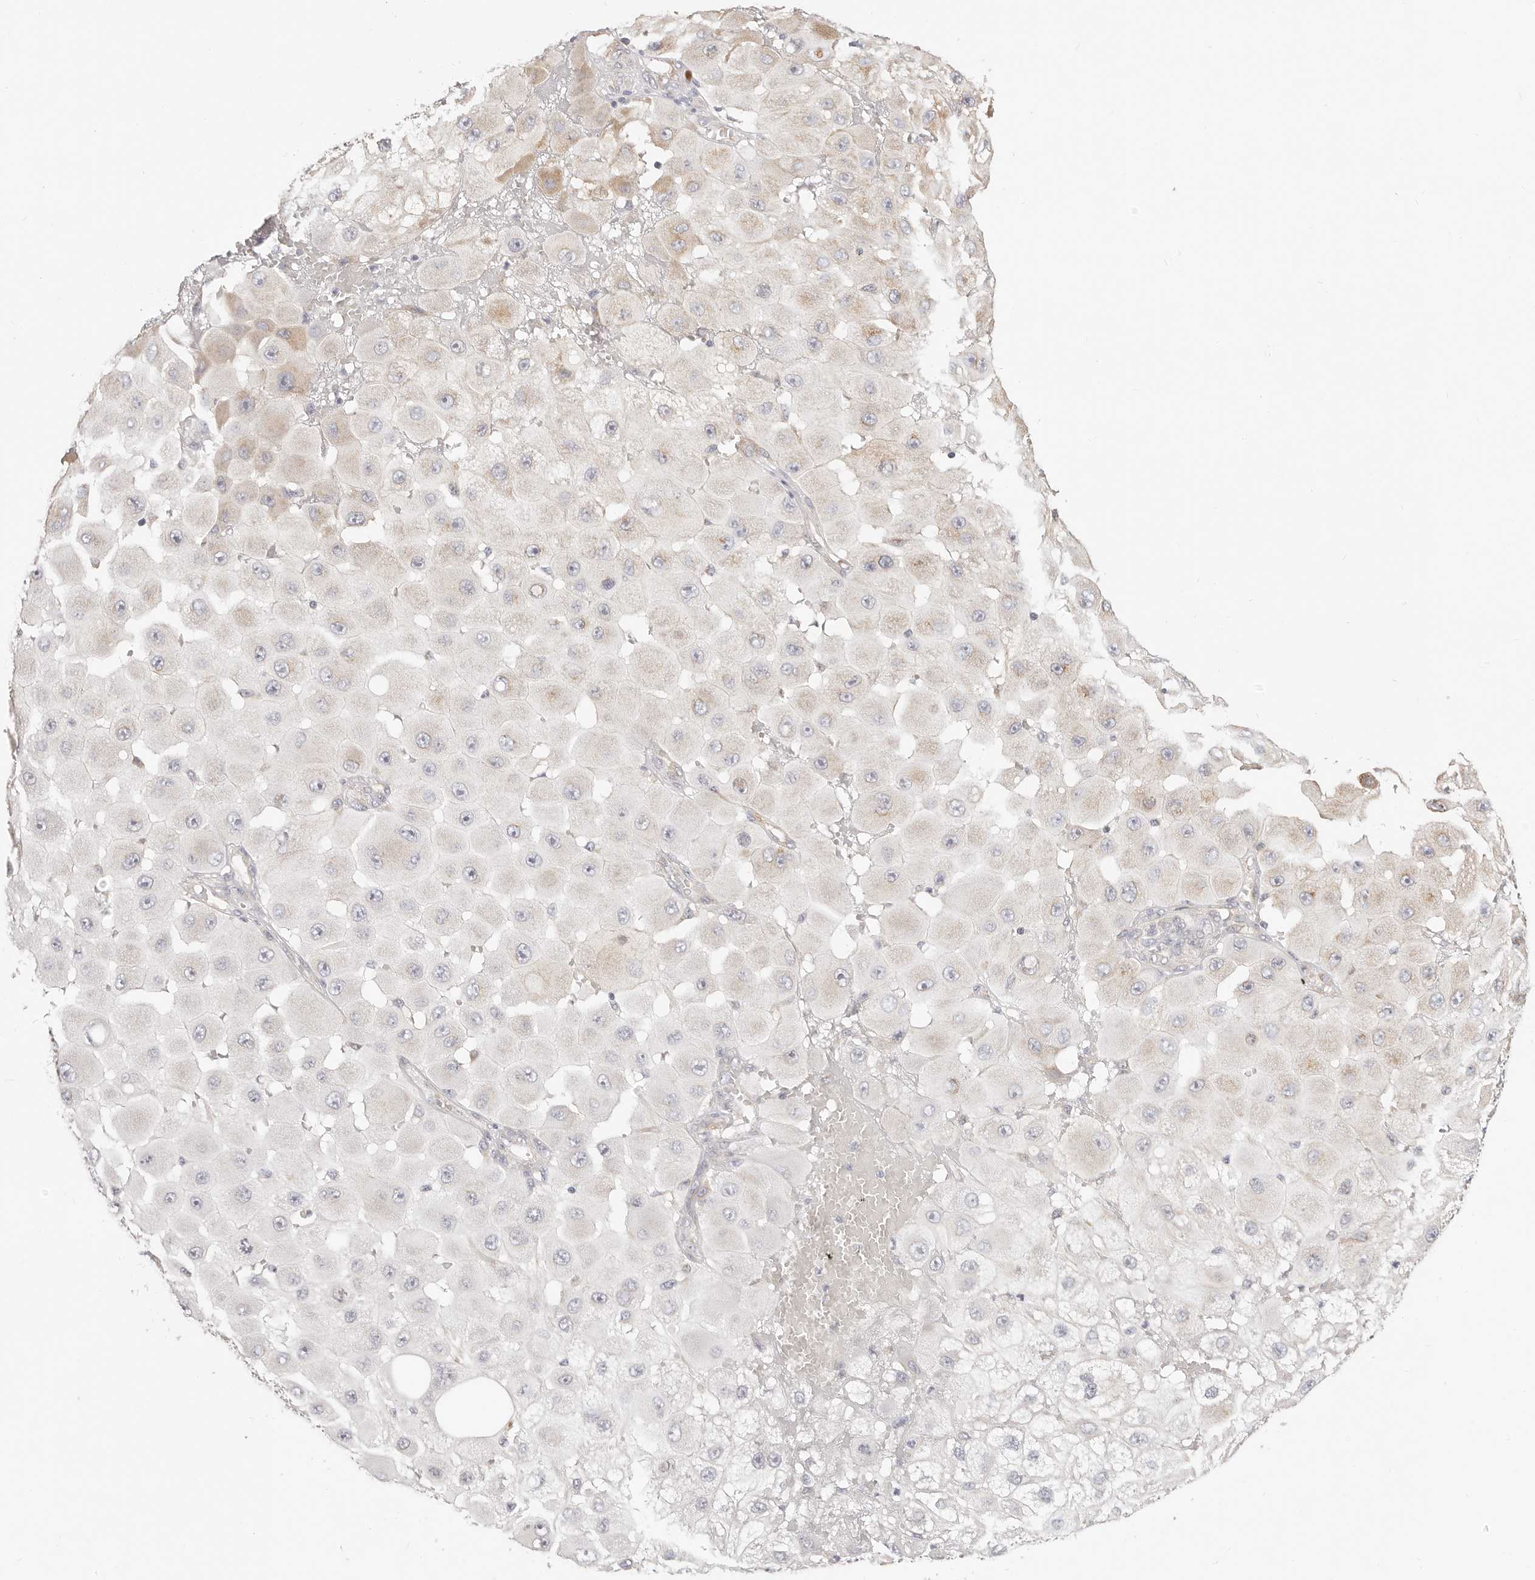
{"staining": {"intensity": "weak", "quantity": "<25%", "location": "cytoplasmic/membranous"}, "tissue": "melanoma", "cell_type": "Tumor cells", "image_type": "cancer", "snomed": [{"axis": "morphology", "description": "Malignant melanoma, NOS"}, {"axis": "topography", "description": "Skin"}], "caption": "Tumor cells show no significant protein positivity in malignant melanoma.", "gene": "DTNBP1", "patient": {"sex": "female", "age": 81}}